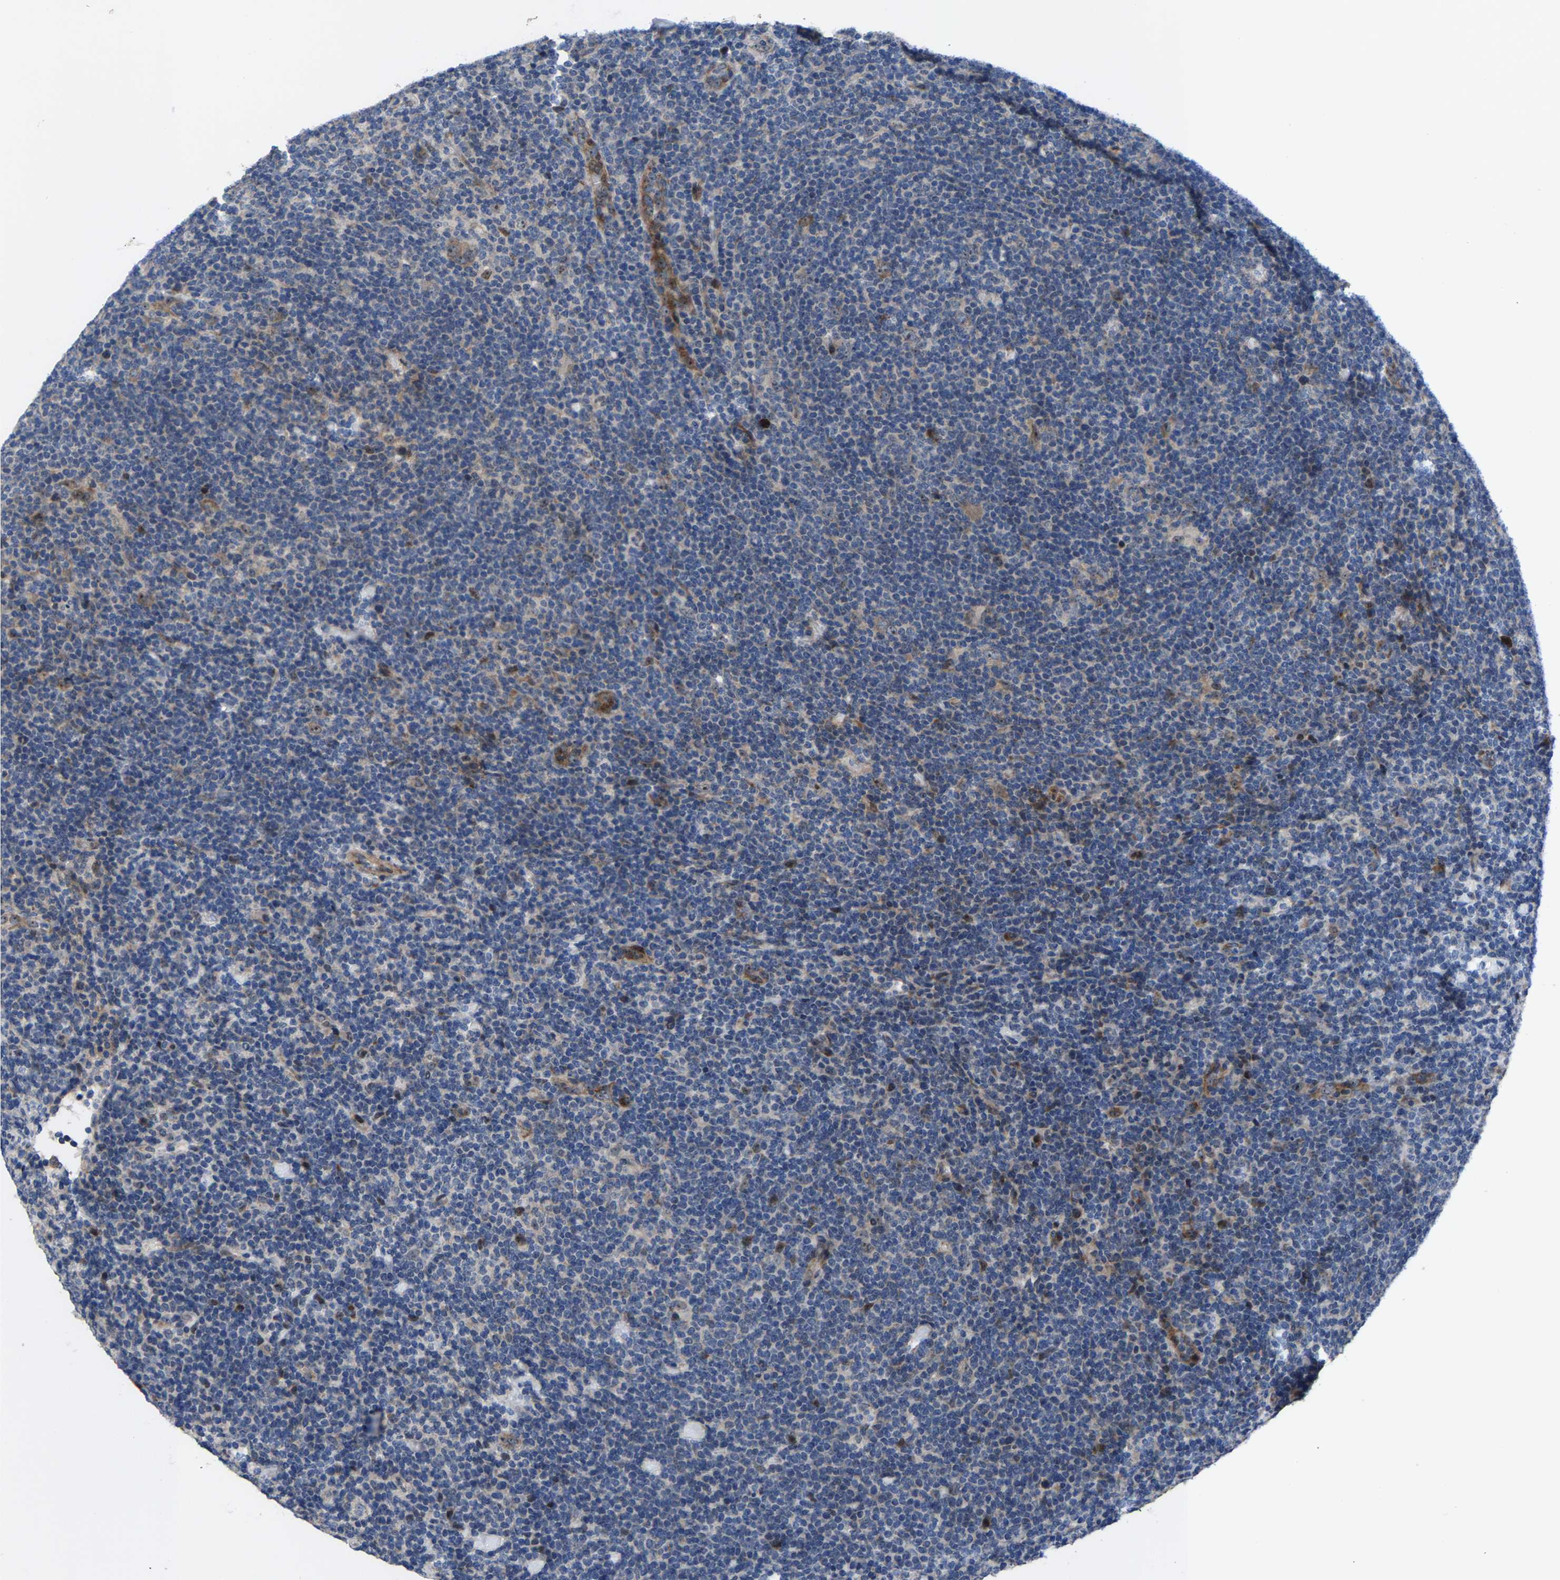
{"staining": {"intensity": "weak", "quantity": "<25%", "location": "nuclear"}, "tissue": "lymphoma", "cell_type": "Tumor cells", "image_type": "cancer", "snomed": [{"axis": "morphology", "description": "Hodgkin's disease, NOS"}, {"axis": "topography", "description": "Lymph node"}], "caption": "DAB immunohistochemical staining of human lymphoma demonstrates no significant positivity in tumor cells. (DAB (3,3'-diaminobenzidine) immunohistochemistry with hematoxylin counter stain).", "gene": "HAUS6", "patient": {"sex": "female", "age": 57}}